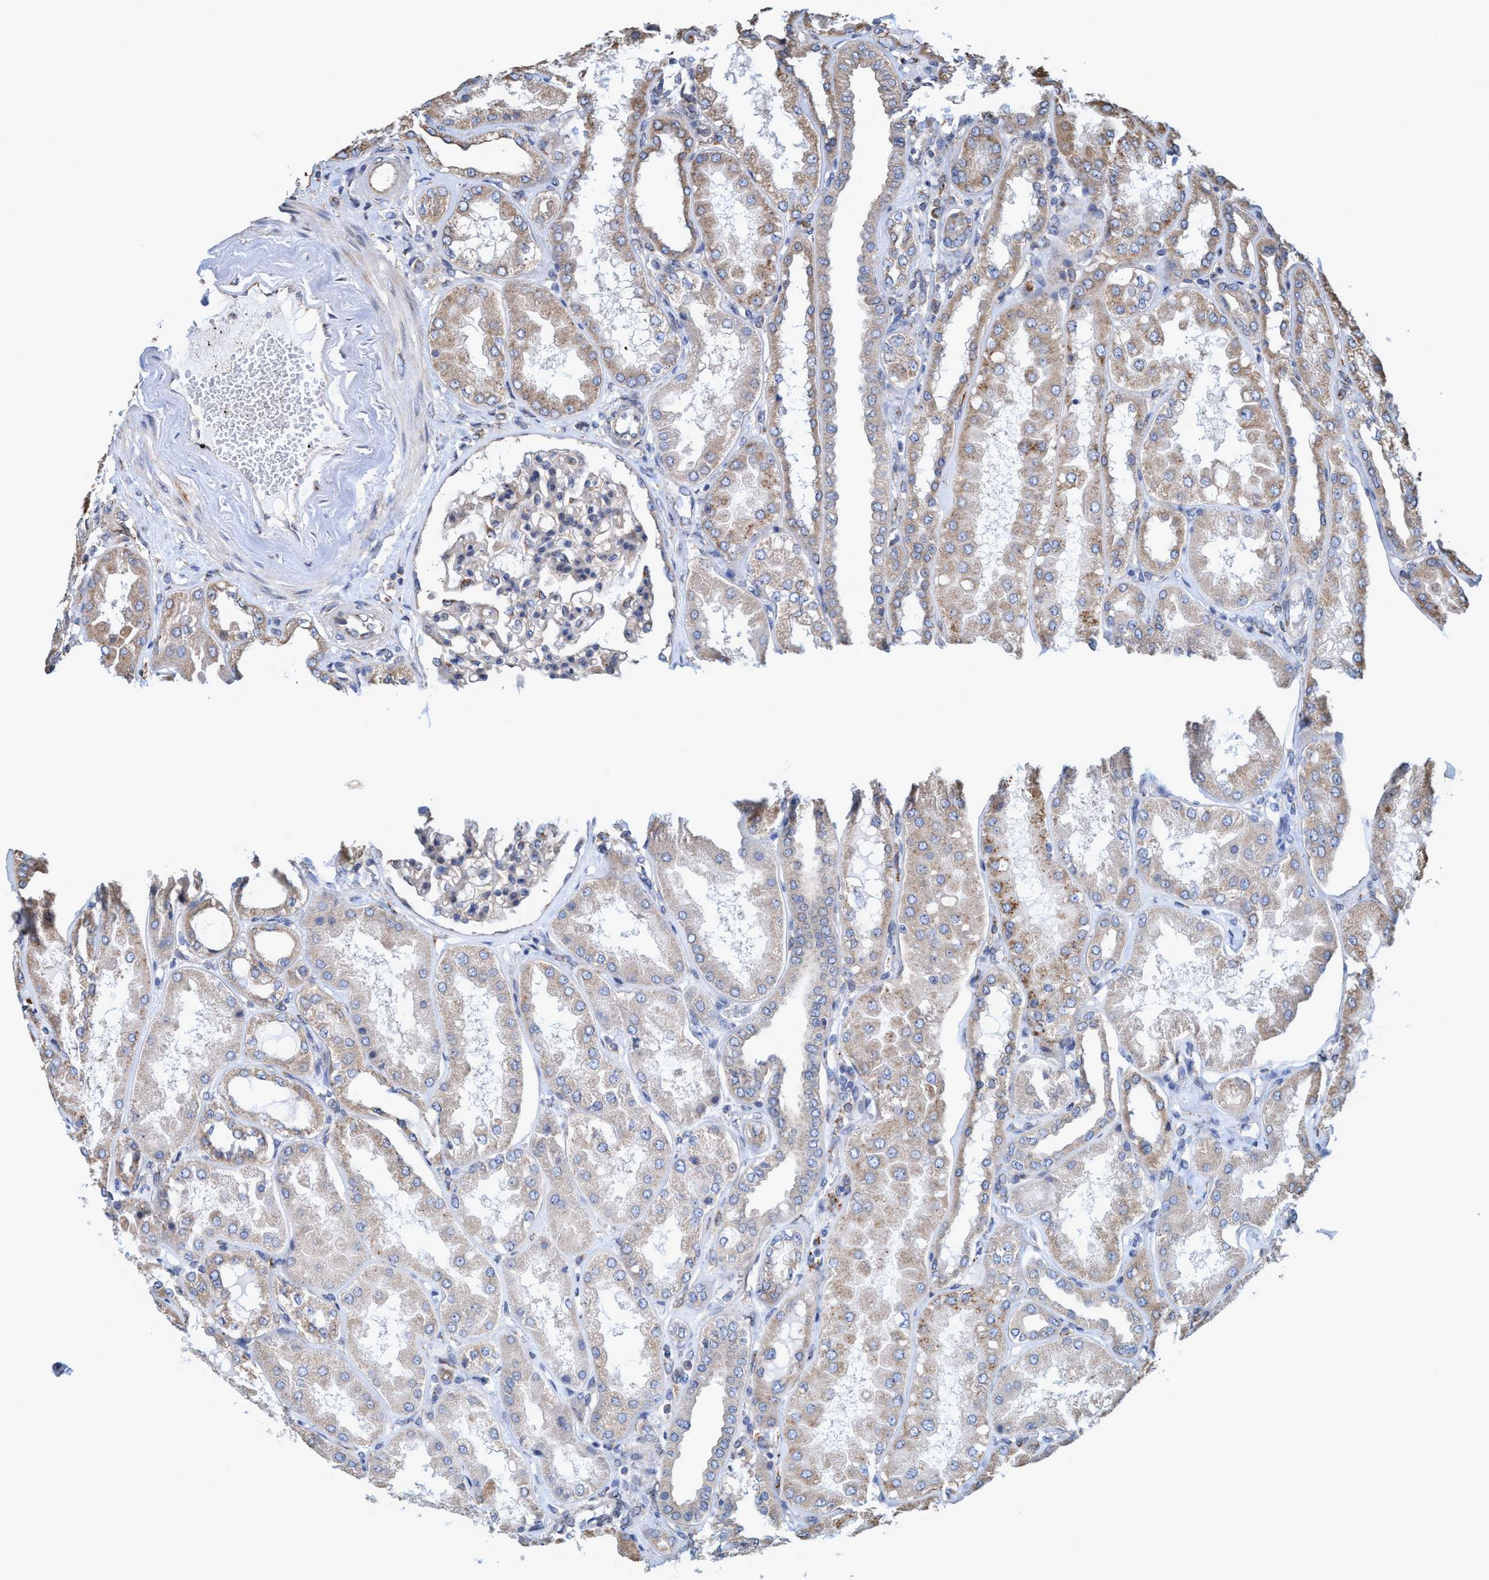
{"staining": {"intensity": "weak", "quantity": "<25%", "location": "cytoplasmic/membranous"}, "tissue": "kidney", "cell_type": "Cells in glomeruli", "image_type": "normal", "snomed": [{"axis": "morphology", "description": "Normal tissue, NOS"}, {"axis": "topography", "description": "Kidney"}], "caption": "A micrograph of human kidney is negative for staining in cells in glomeruli. (Stains: DAB (3,3'-diaminobenzidine) immunohistochemistry (IHC) with hematoxylin counter stain, Microscopy: brightfield microscopy at high magnification).", "gene": "BICD2", "patient": {"sex": "female", "age": 56}}